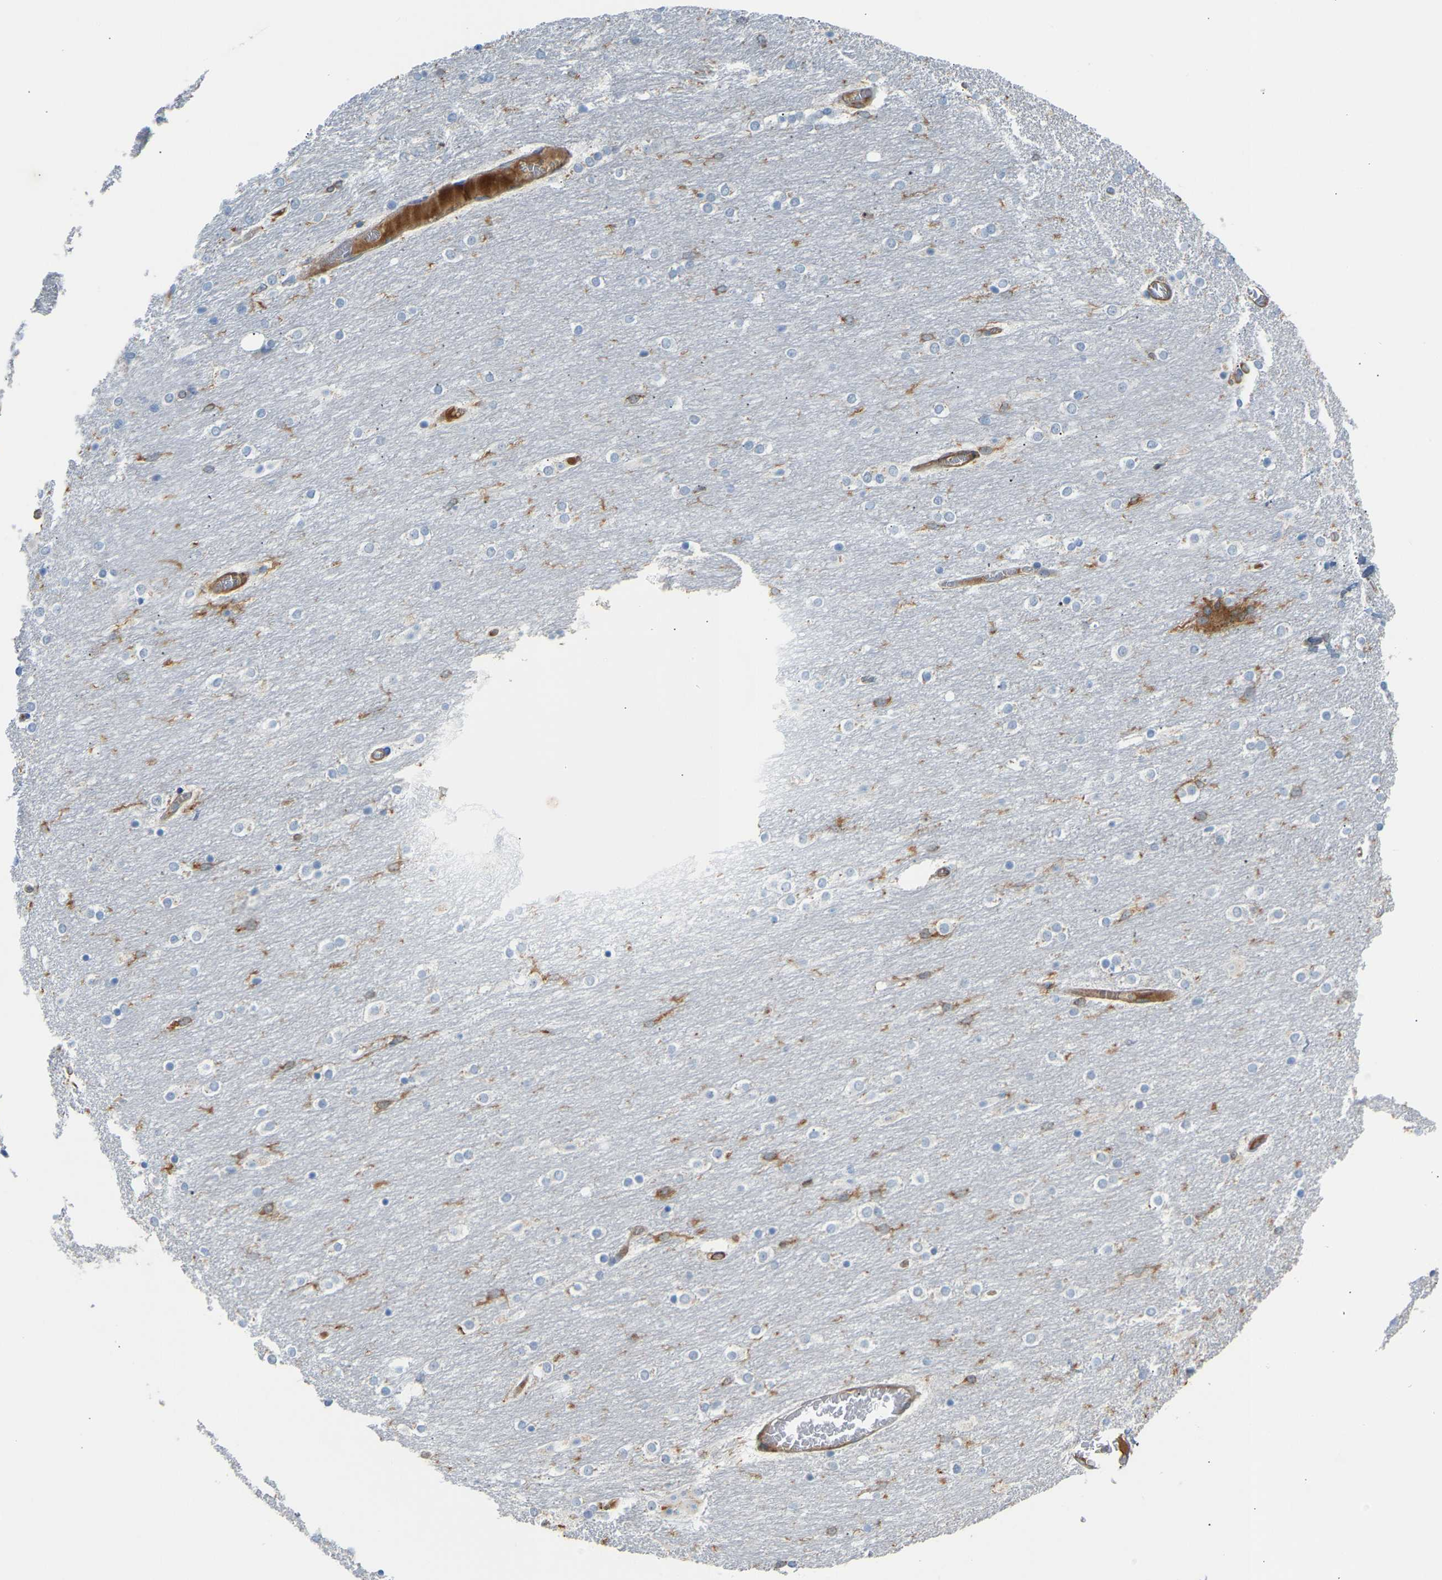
{"staining": {"intensity": "weak", "quantity": "<25%", "location": "cytoplasmic/membranous"}, "tissue": "cerebellum", "cell_type": "Cells in granular layer", "image_type": "normal", "snomed": [{"axis": "morphology", "description": "Normal tissue, NOS"}, {"axis": "topography", "description": "Cerebellum"}], "caption": "IHC micrograph of benign cerebellum: human cerebellum stained with DAB (3,3'-diaminobenzidine) exhibits no significant protein staining in cells in granular layer.", "gene": "PLCG2", "patient": {"sex": "female", "age": 54}}